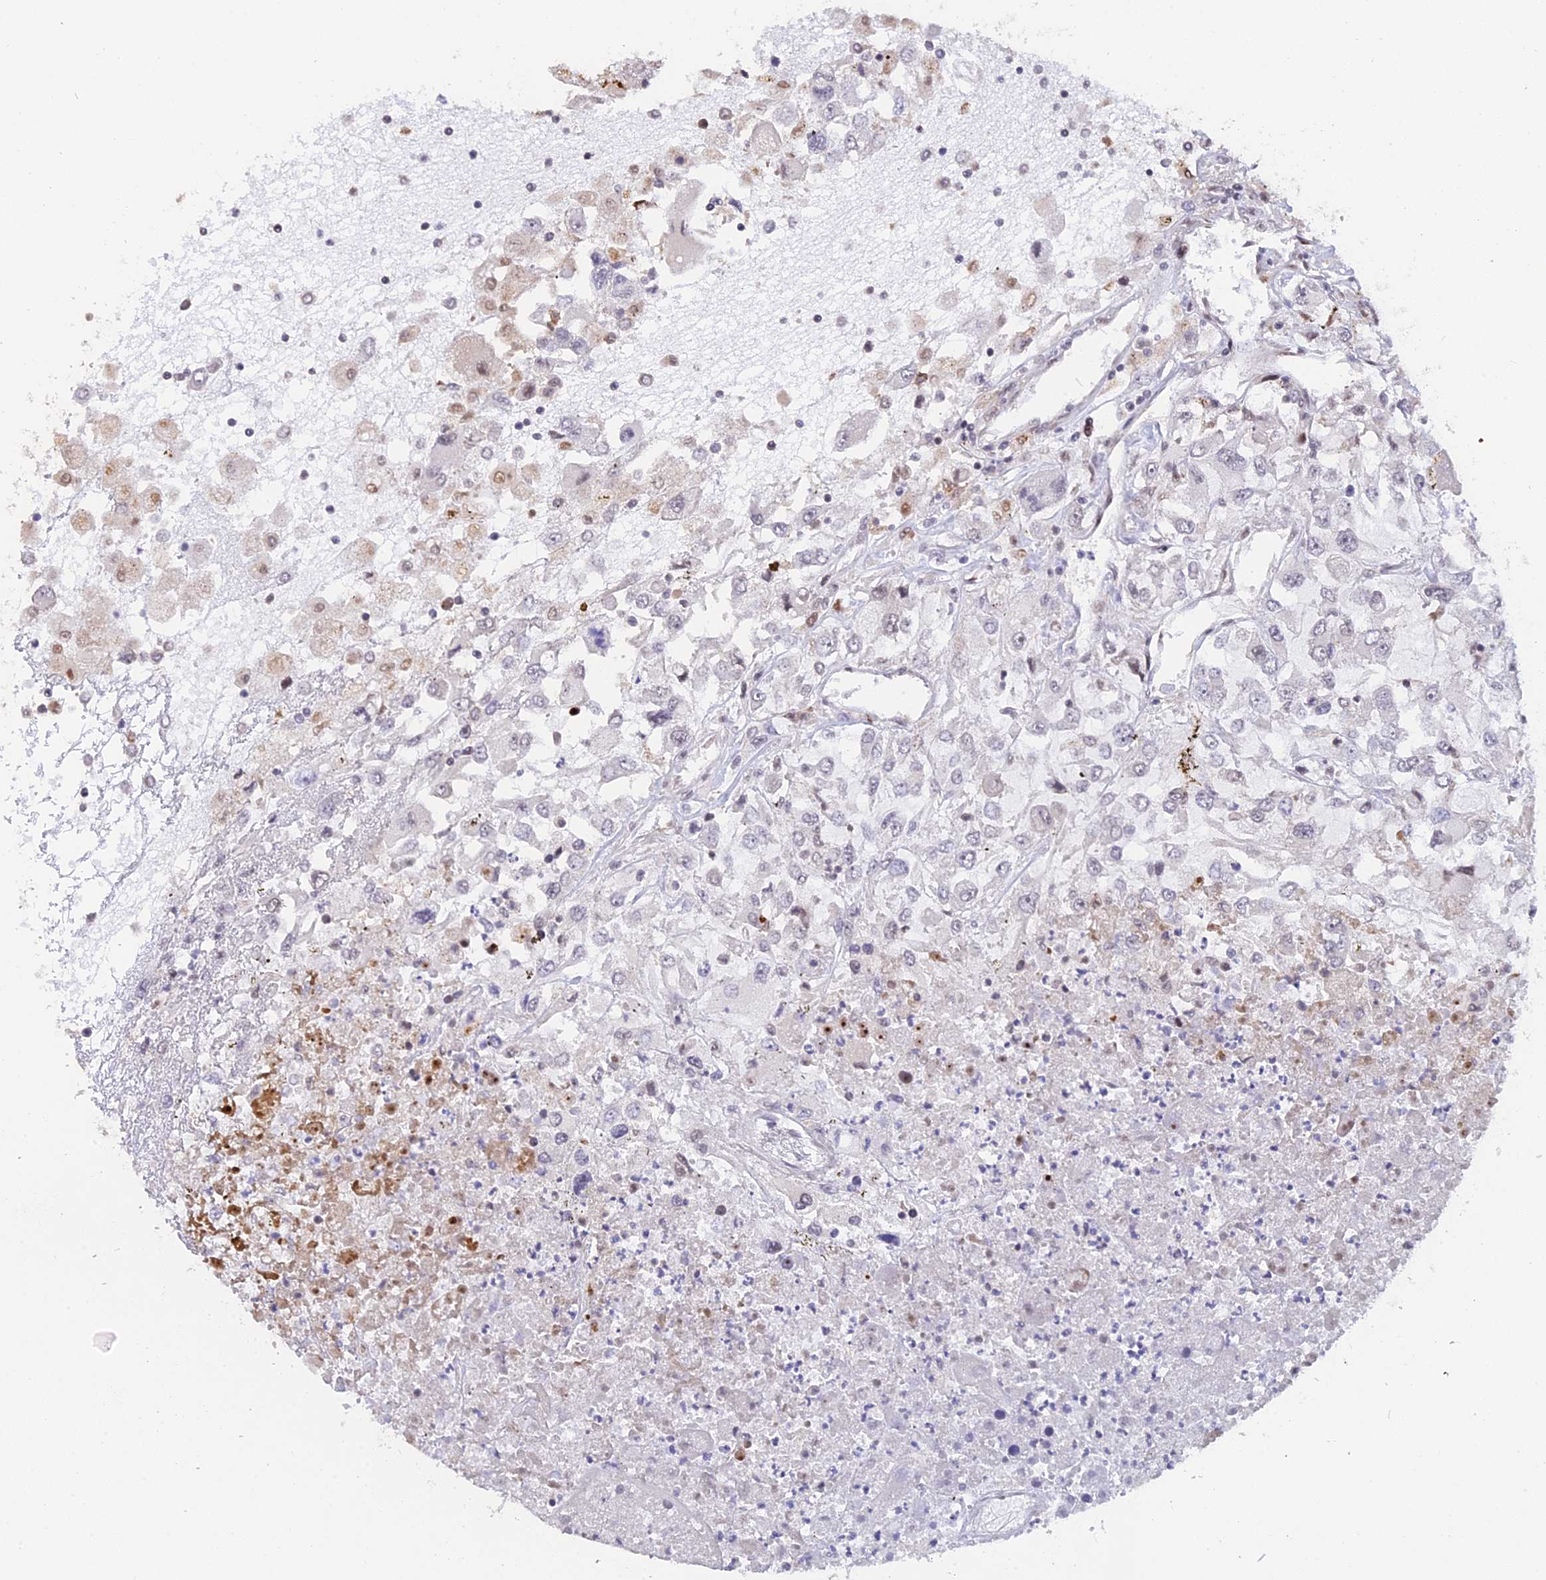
{"staining": {"intensity": "negative", "quantity": "none", "location": "none"}, "tissue": "renal cancer", "cell_type": "Tumor cells", "image_type": "cancer", "snomed": [{"axis": "morphology", "description": "Adenocarcinoma, NOS"}, {"axis": "topography", "description": "Kidney"}], "caption": "An image of renal cancer stained for a protein shows no brown staining in tumor cells. (DAB immunohistochemistry, high magnification).", "gene": "POLR2C", "patient": {"sex": "female", "age": 52}}